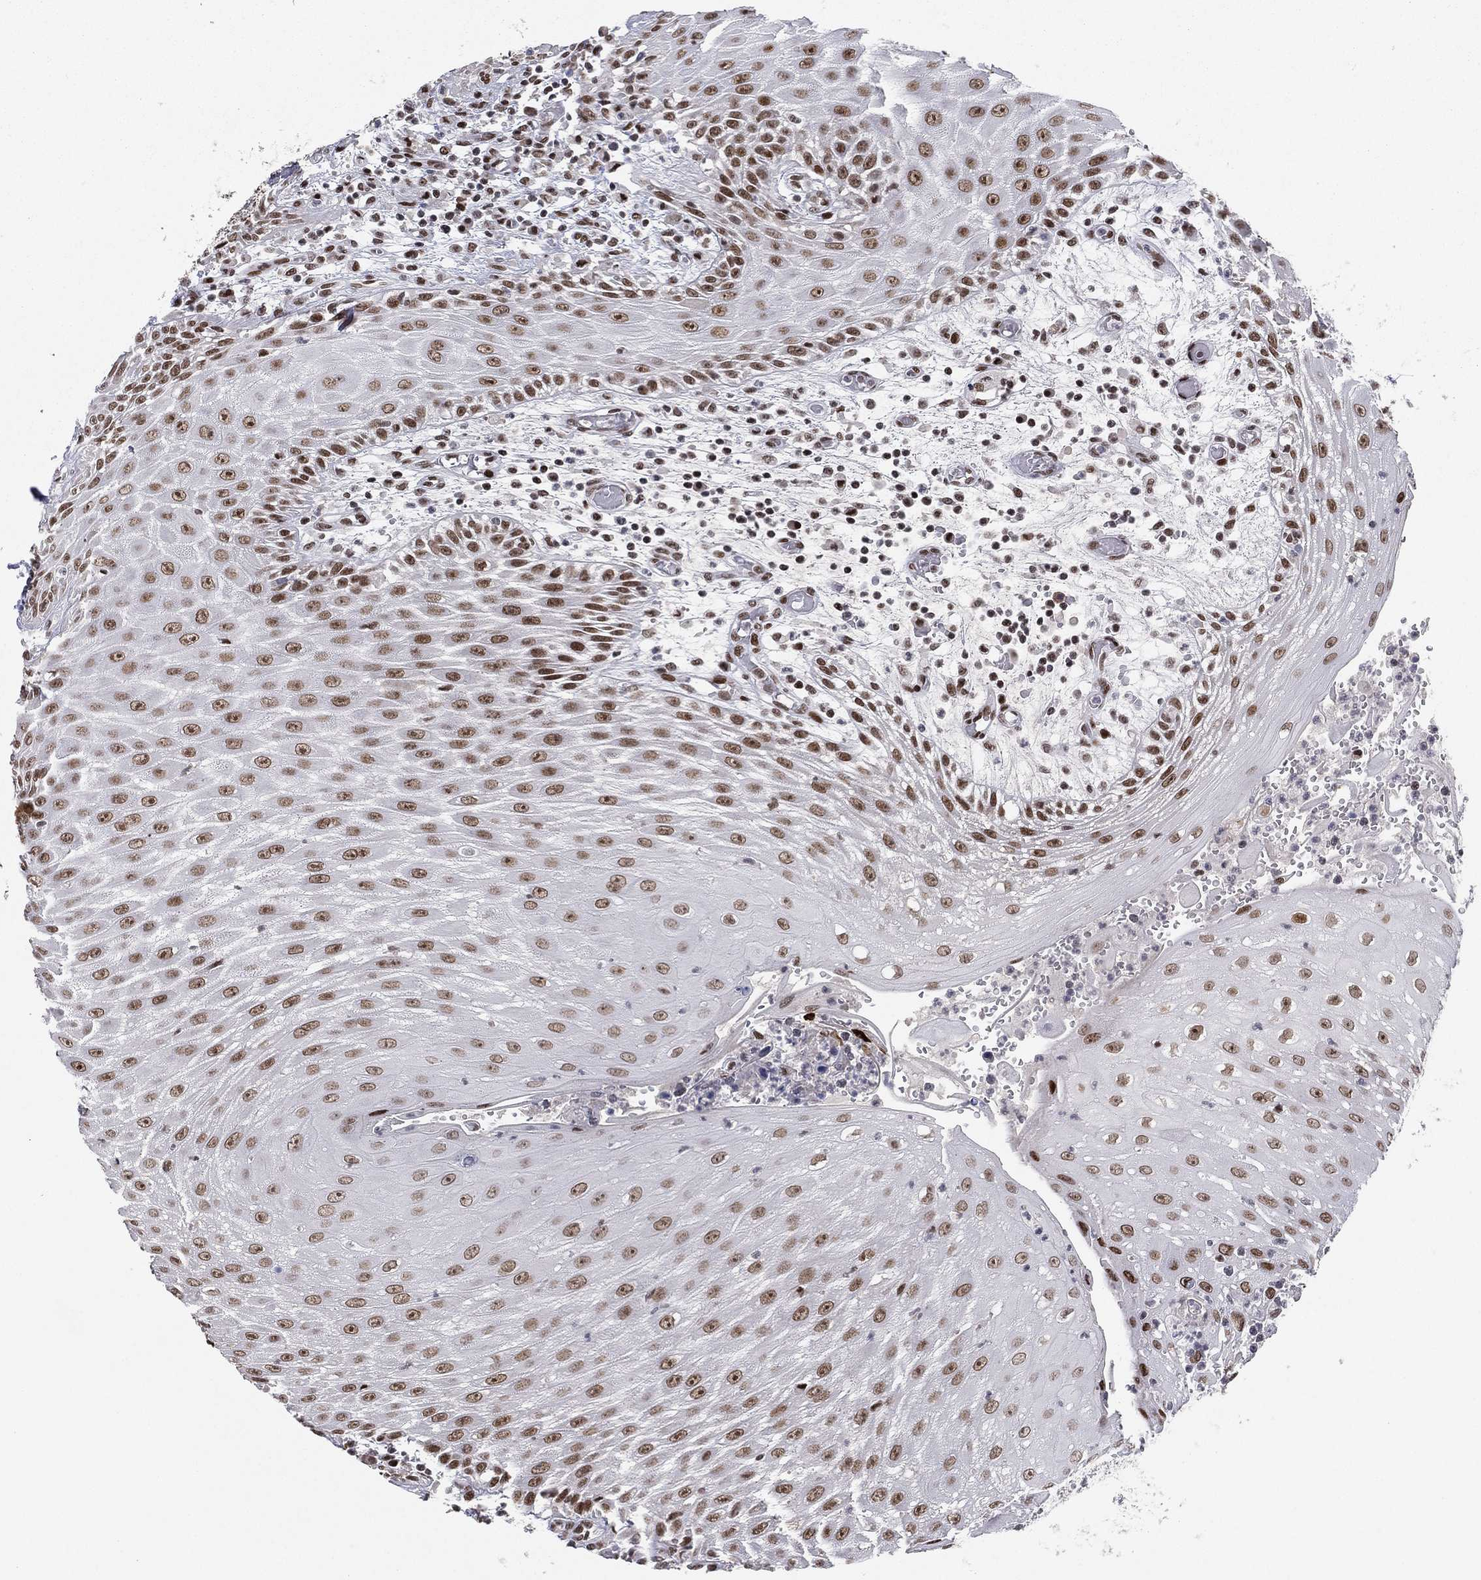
{"staining": {"intensity": "moderate", "quantity": "25%-75%", "location": "nuclear"}, "tissue": "head and neck cancer", "cell_type": "Tumor cells", "image_type": "cancer", "snomed": [{"axis": "morphology", "description": "Squamous cell carcinoma, NOS"}, {"axis": "topography", "description": "Oral tissue"}, {"axis": "topography", "description": "Head-Neck"}], "caption": "Squamous cell carcinoma (head and neck) stained for a protein shows moderate nuclear positivity in tumor cells.", "gene": "RTF1", "patient": {"sex": "male", "age": 58}}